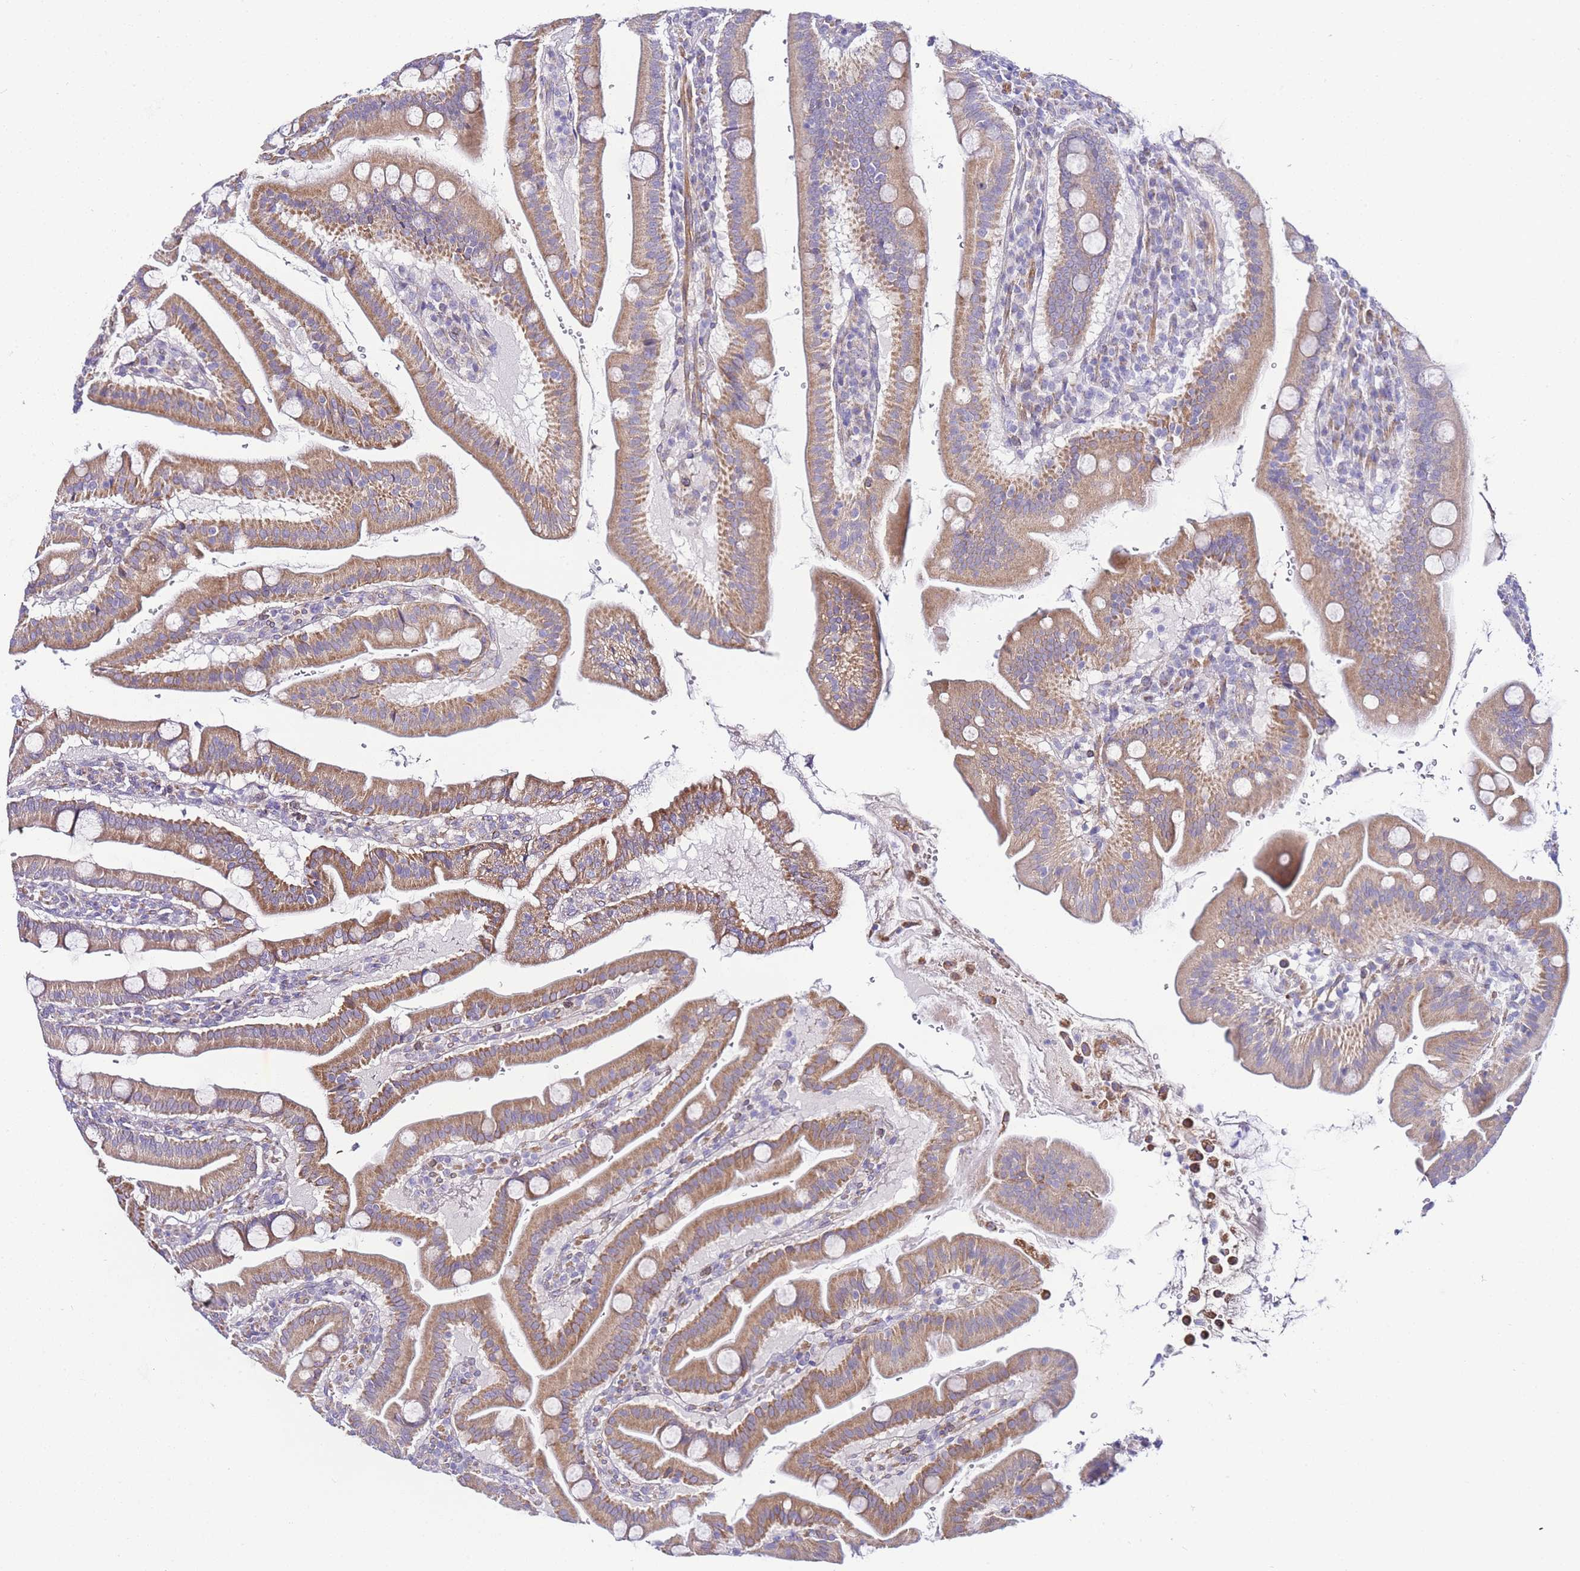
{"staining": {"intensity": "moderate", "quantity": ">75%", "location": "cytoplasmic/membranous"}, "tissue": "duodenum", "cell_type": "Glandular cells", "image_type": "normal", "snomed": [{"axis": "morphology", "description": "Normal tissue, NOS"}, {"axis": "morphology", "description": "Adenocarcinoma, NOS"}, {"axis": "topography", "description": "Pancreas"}, {"axis": "topography", "description": "Duodenum"}], "caption": "Duodenum stained with immunohistochemistry (IHC) exhibits moderate cytoplasmic/membranous positivity in about >75% of glandular cells.", "gene": "PDCD7", "patient": {"sex": "male", "age": 50}}